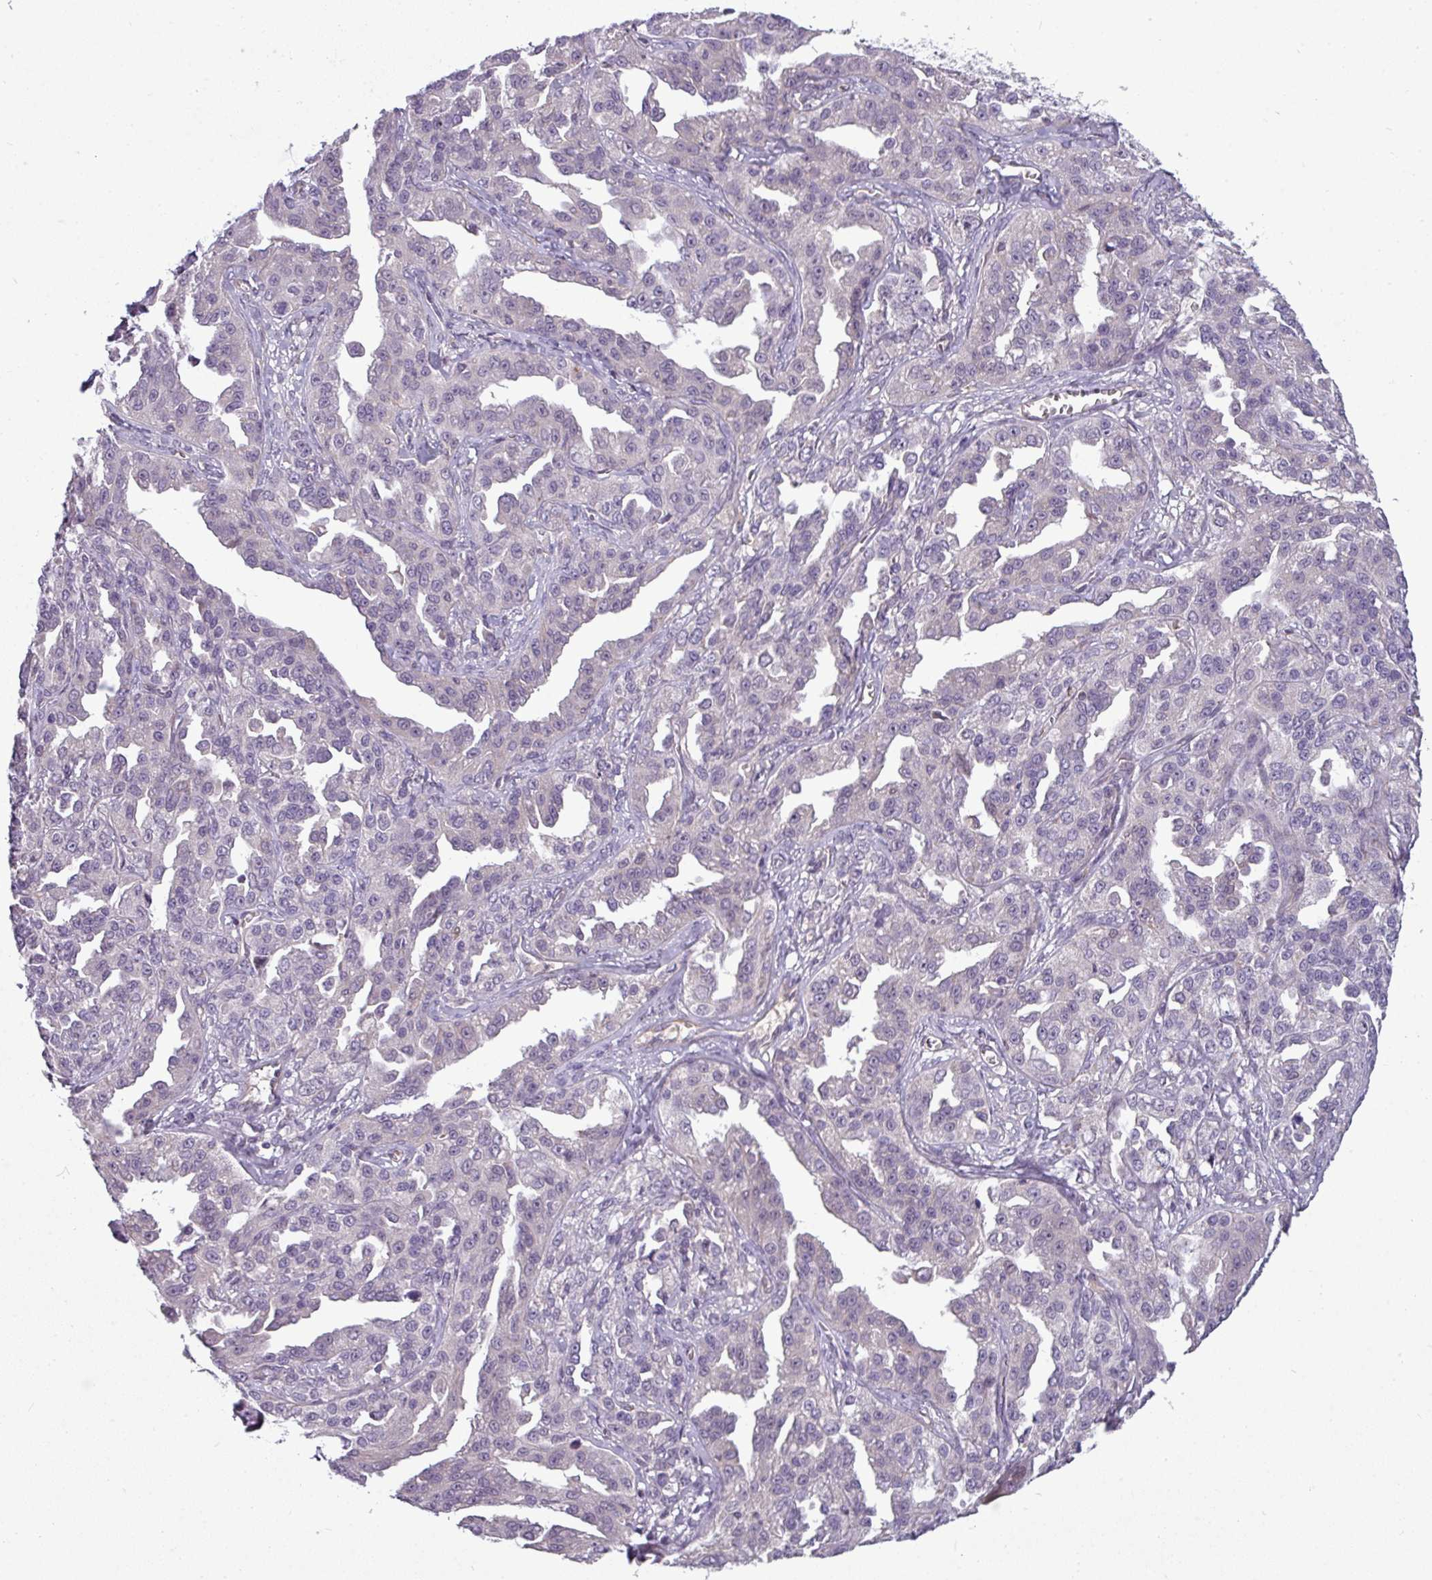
{"staining": {"intensity": "negative", "quantity": "none", "location": "none"}, "tissue": "ovarian cancer", "cell_type": "Tumor cells", "image_type": "cancer", "snomed": [{"axis": "morphology", "description": "Cystadenocarcinoma, serous, NOS"}, {"axis": "topography", "description": "Ovary"}], "caption": "Human ovarian serous cystadenocarcinoma stained for a protein using IHC shows no expression in tumor cells.", "gene": "ZNF35", "patient": {"sex": "female", "age": 75}}